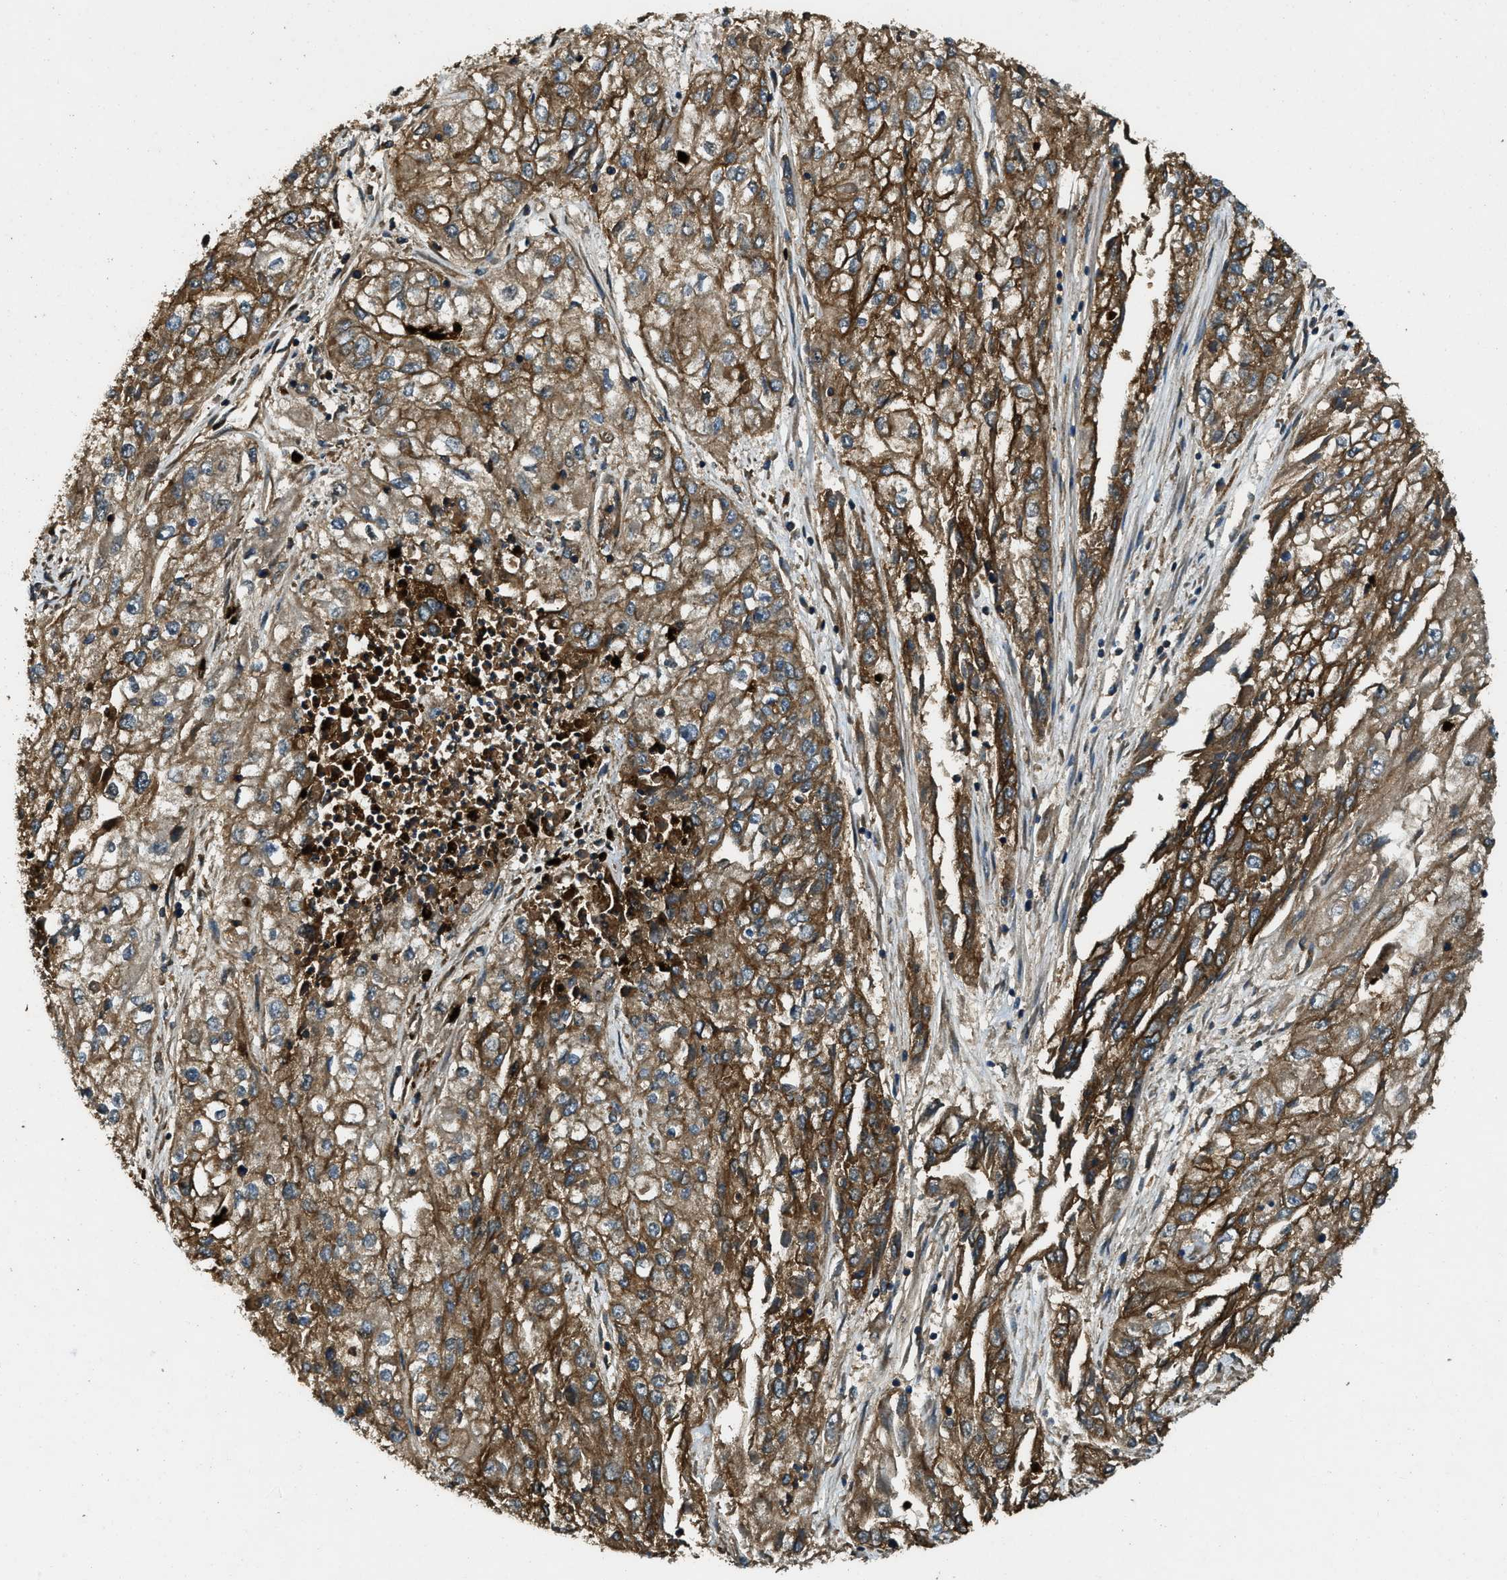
{"staining": {"intensity": "moderate", "quantity": ">75%", "location": "cytoplasmic/membranous"}, "tissue": "endometrial cancer", "cell_type": "Tumor cells", "image_type": "cancer", "snomed": [{"axis": "morphology", "description": "Adenocarcinoma, NOS"}, {"axis": "topography", "description": "Endometrium"}], "caption": "Endometrial cancer (adenocarcinoma) stained with DAB (3,3'-diaminobenzidine) IHC exhibits medium levels of moderate cytoplasmic/membranous positivity in about >75% of tumor cells. The staining is performed using DAB (3,3'-diaminobenzidine) brown chromogen to label protein expression. The nuclei are counter-stained blue using hematoxylin.", "gene": "ATP8B1", "patient": {"sex": "female", "age": 49}}